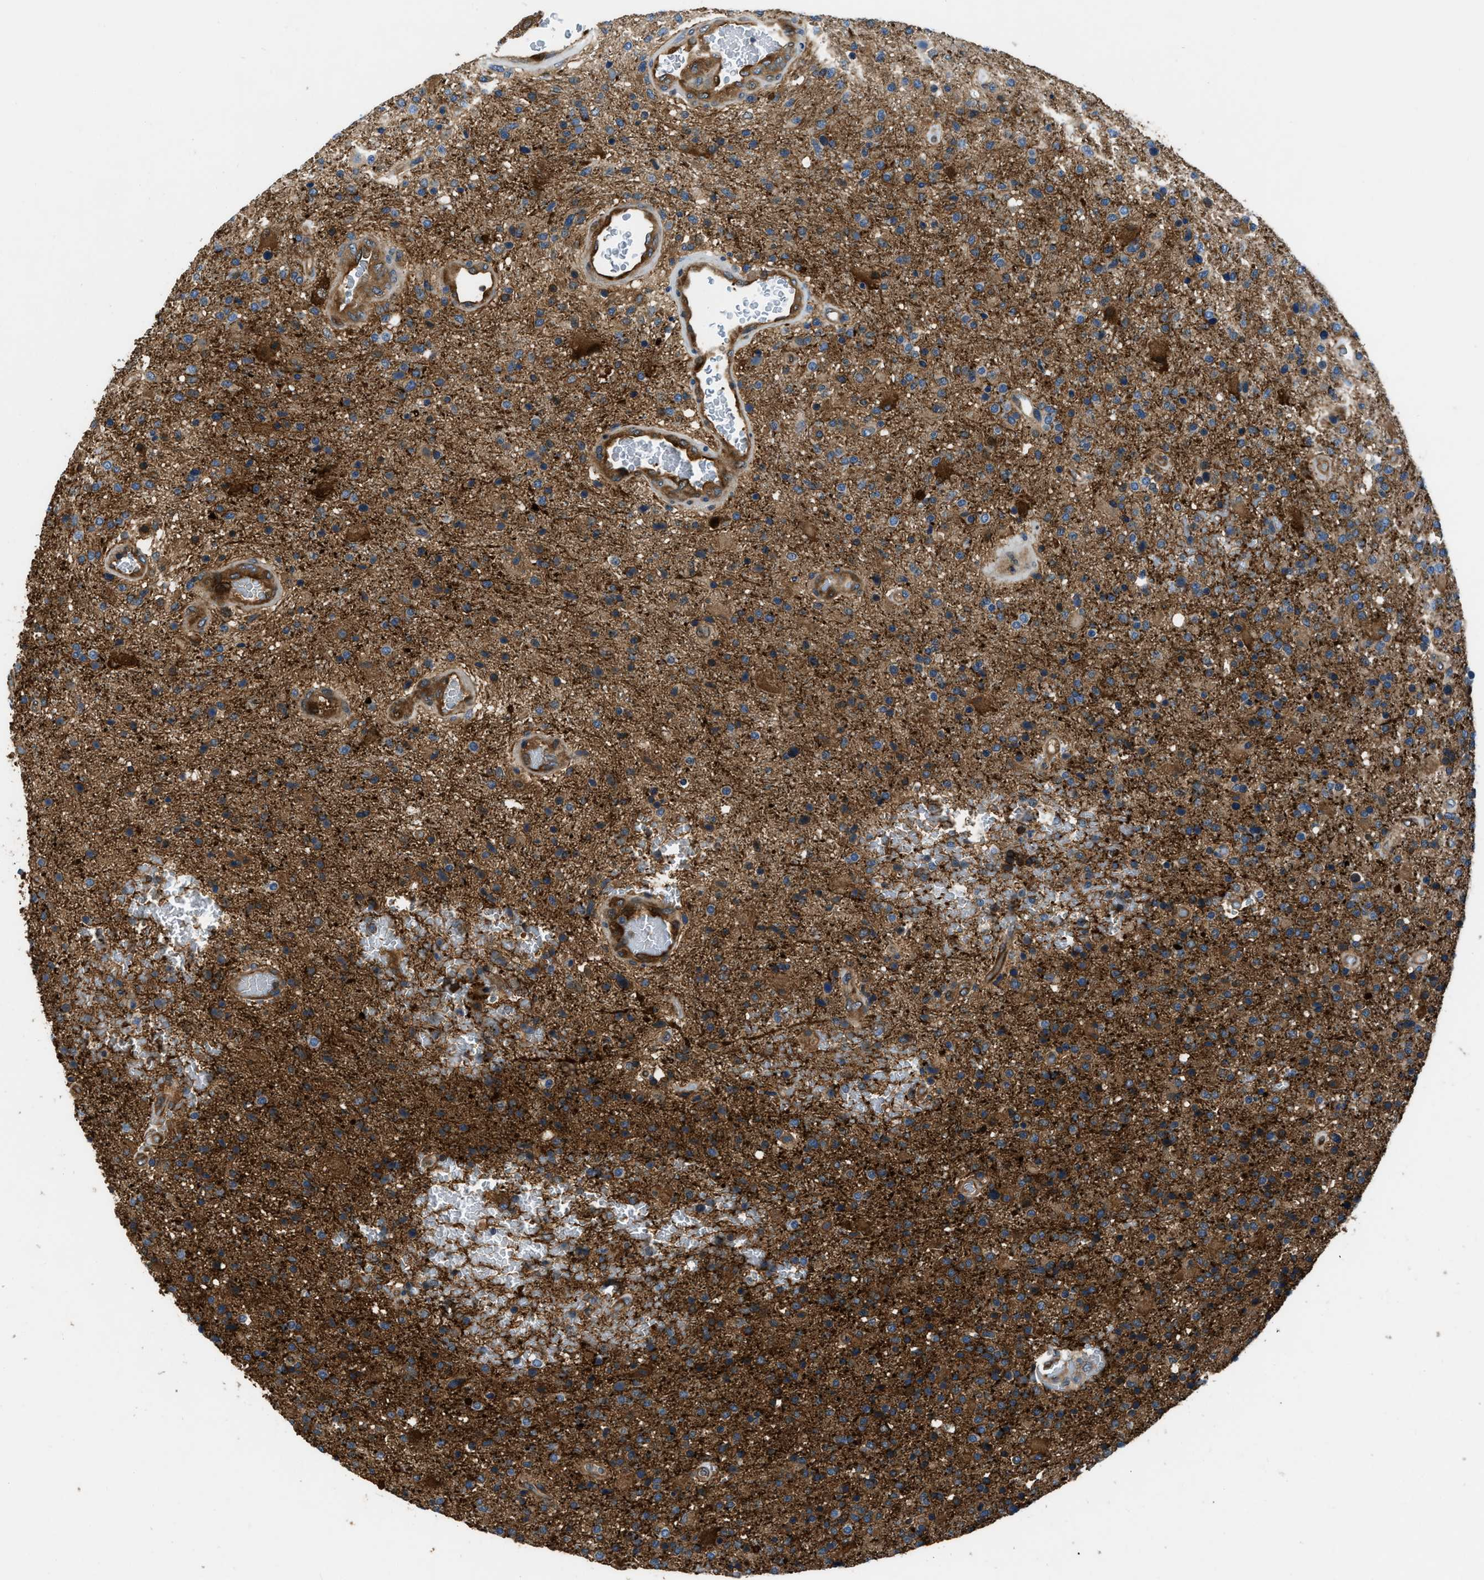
{"staining": {"intensity": "moderate", "quantity": ">75%", "location": "cytoplasmic/membranous"}, "tissue": "glioma", "cell_type": "Tumor cells", "image_type": "cancer", "snomed": [{"axis": "morphology", "description": "Glioma, malignant, High grade"}, {"axis": "topography", "description": "Brain"}], "caption": "About >75% of tumor cells in glioma reveal moderate cytoplasmic/membranous protein positivity as visualized by brown immunohistochemical staining.", "gene": "PFKP", "patient": {"sex": "male", "age": 72}}